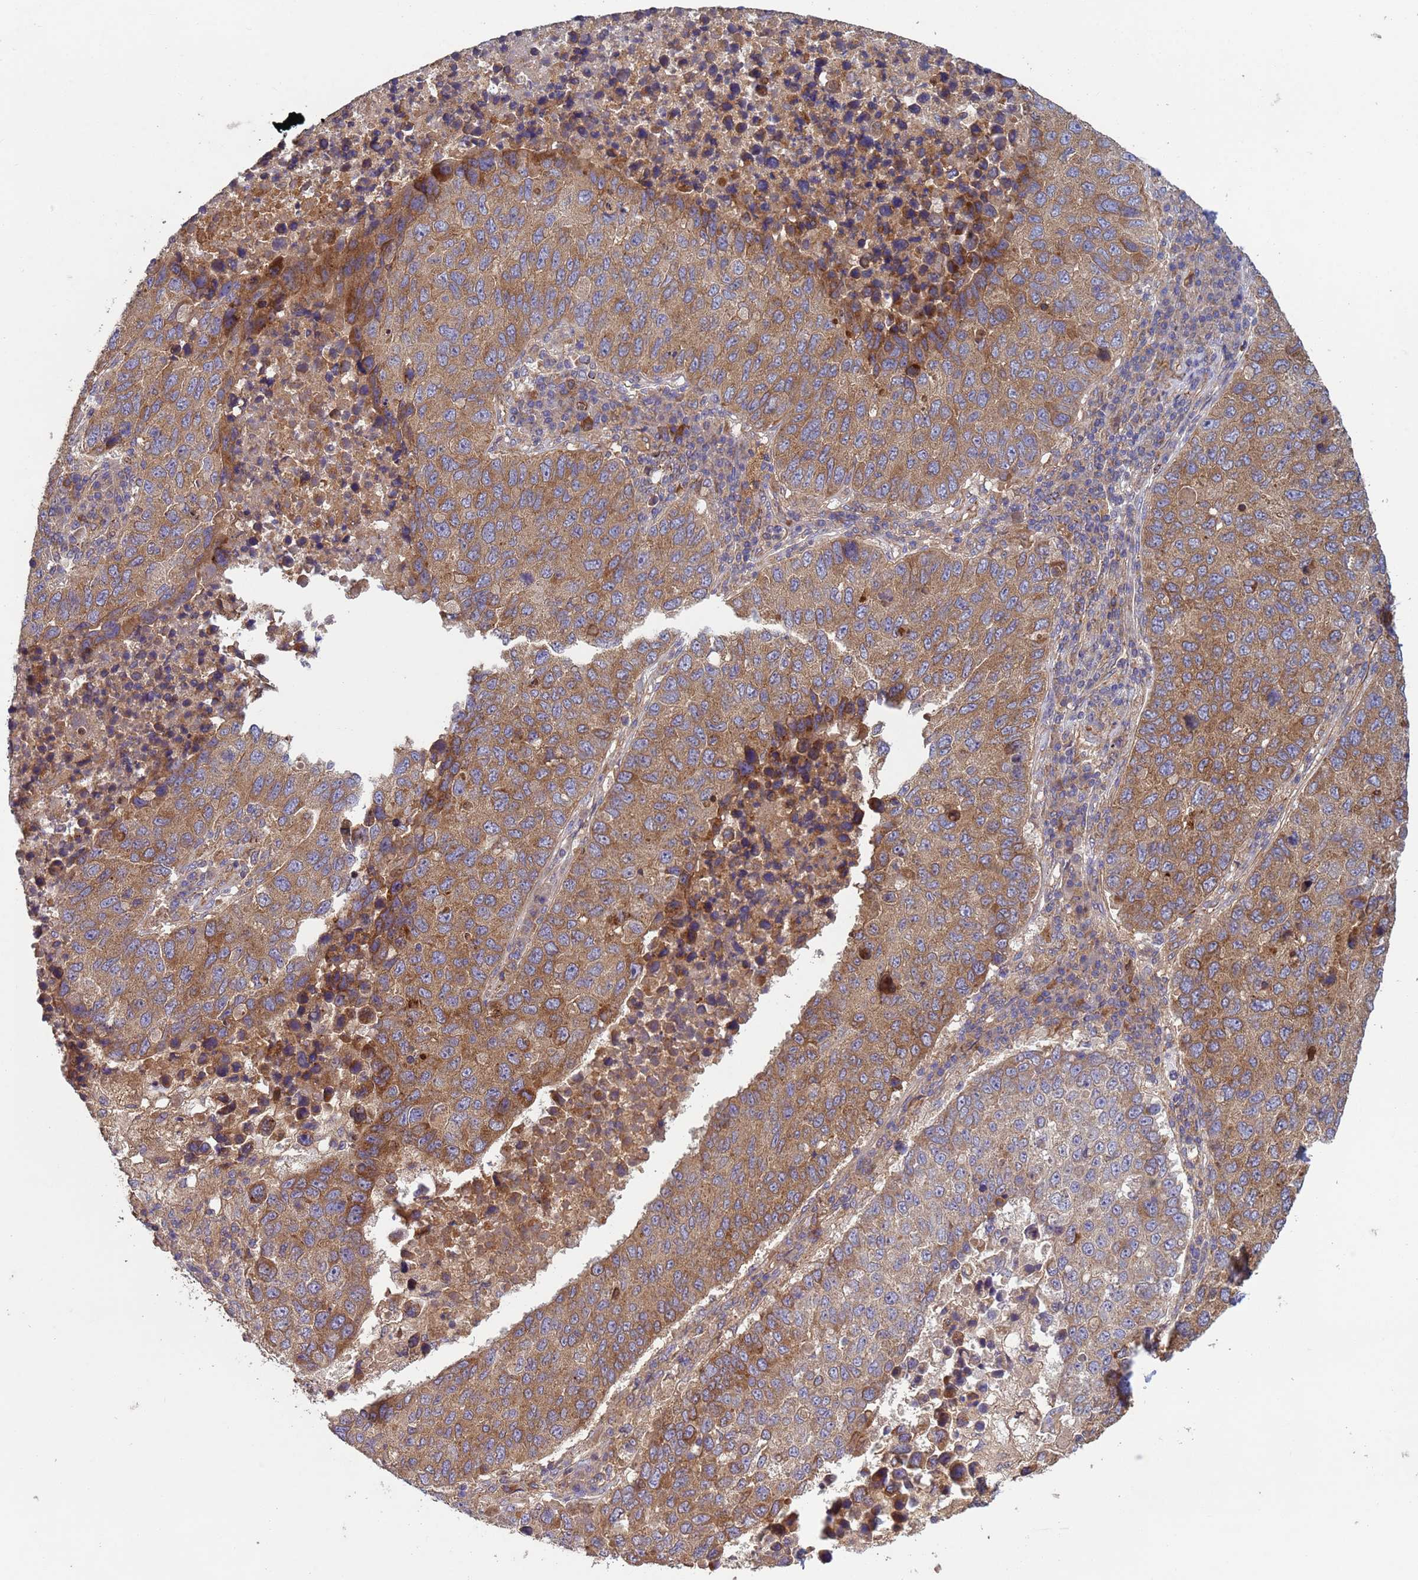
{"staining": {"intensity": "moderate", "quantity": ">75%", "location": "cytoplasmic/membranous"}, "tissue": "lung cancer", "cell_type": "Tumor cells", "image_type": "cancer", "snomed": [{"axis": "morphology", "description": "Squamous cell carcinoma, NOS"}, {"axis": "topography", "description": "Lung"}], "caption": "Protein staining shows moderate cytoplasmic/membranous staining in approximately >75% of tumor cells in lung cancer. (Brightfield microscopy of DAB IHC at high magnification).", "gene": "RAB10", "patient": {"sex": "male", "age": 73}}